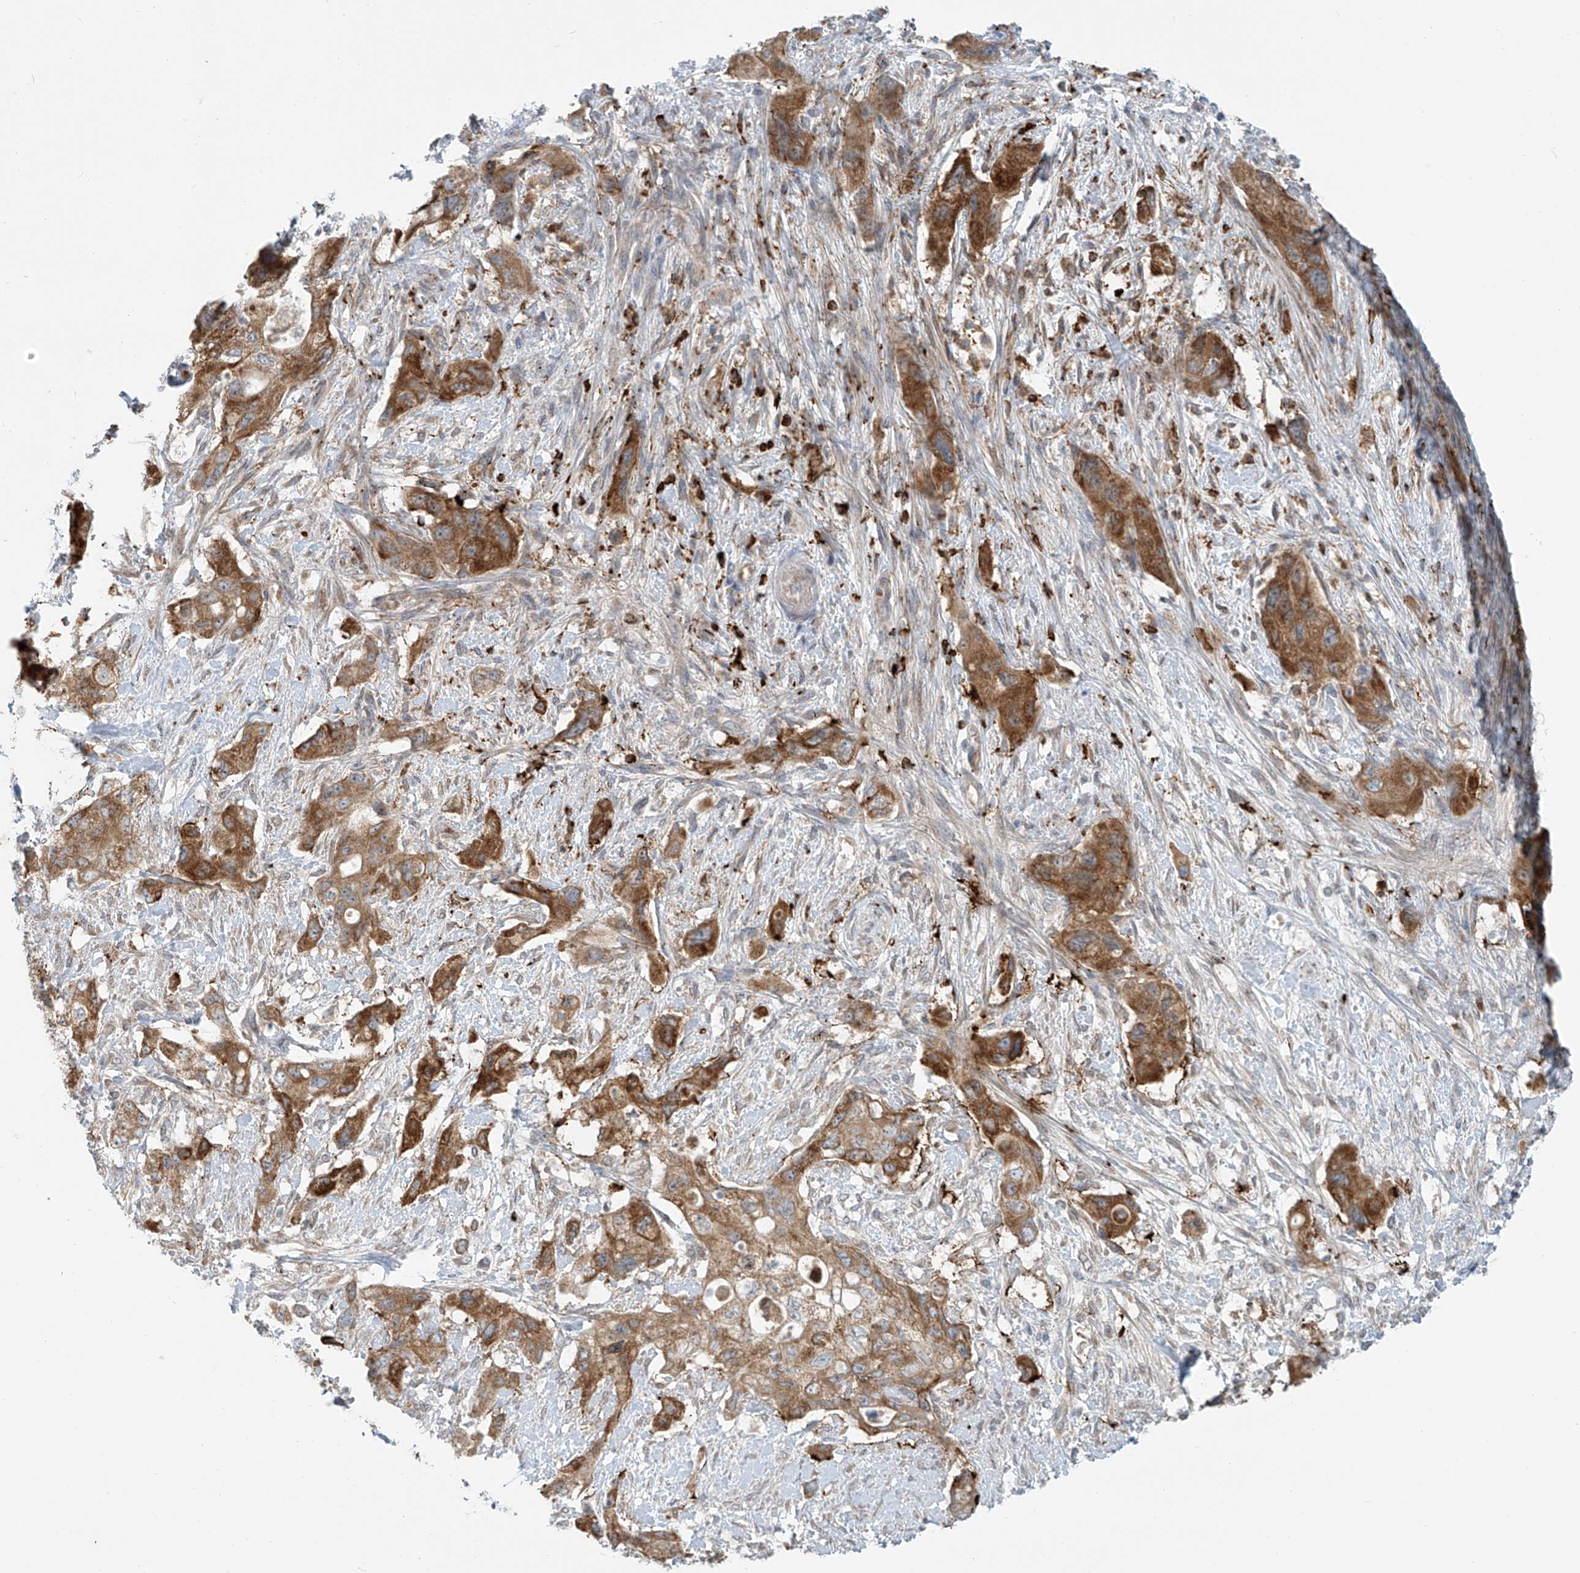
{"staining": {"intensity": "moderate", "quantity": ">75%", "location": "cytoplasmic/membranous"}, "tissue": "pancreatic cancer", "cell_type": "Tumor cells", "image_type": "cancer", "snomed": [{"axis": "morphology", "description": "Adenocarcinoma, NOS"}, {"axis": "topography", "description": "Pancreas"}], "caption": "This histopathology image displays IHC staining of human adenocarcinoma (pancreatic), with medium moderate cytoplasmic/membranous staining in approximately >75% of tumor cells.", "gene": "LZTS3", "patient": {"sex": "female", "age": 73}}